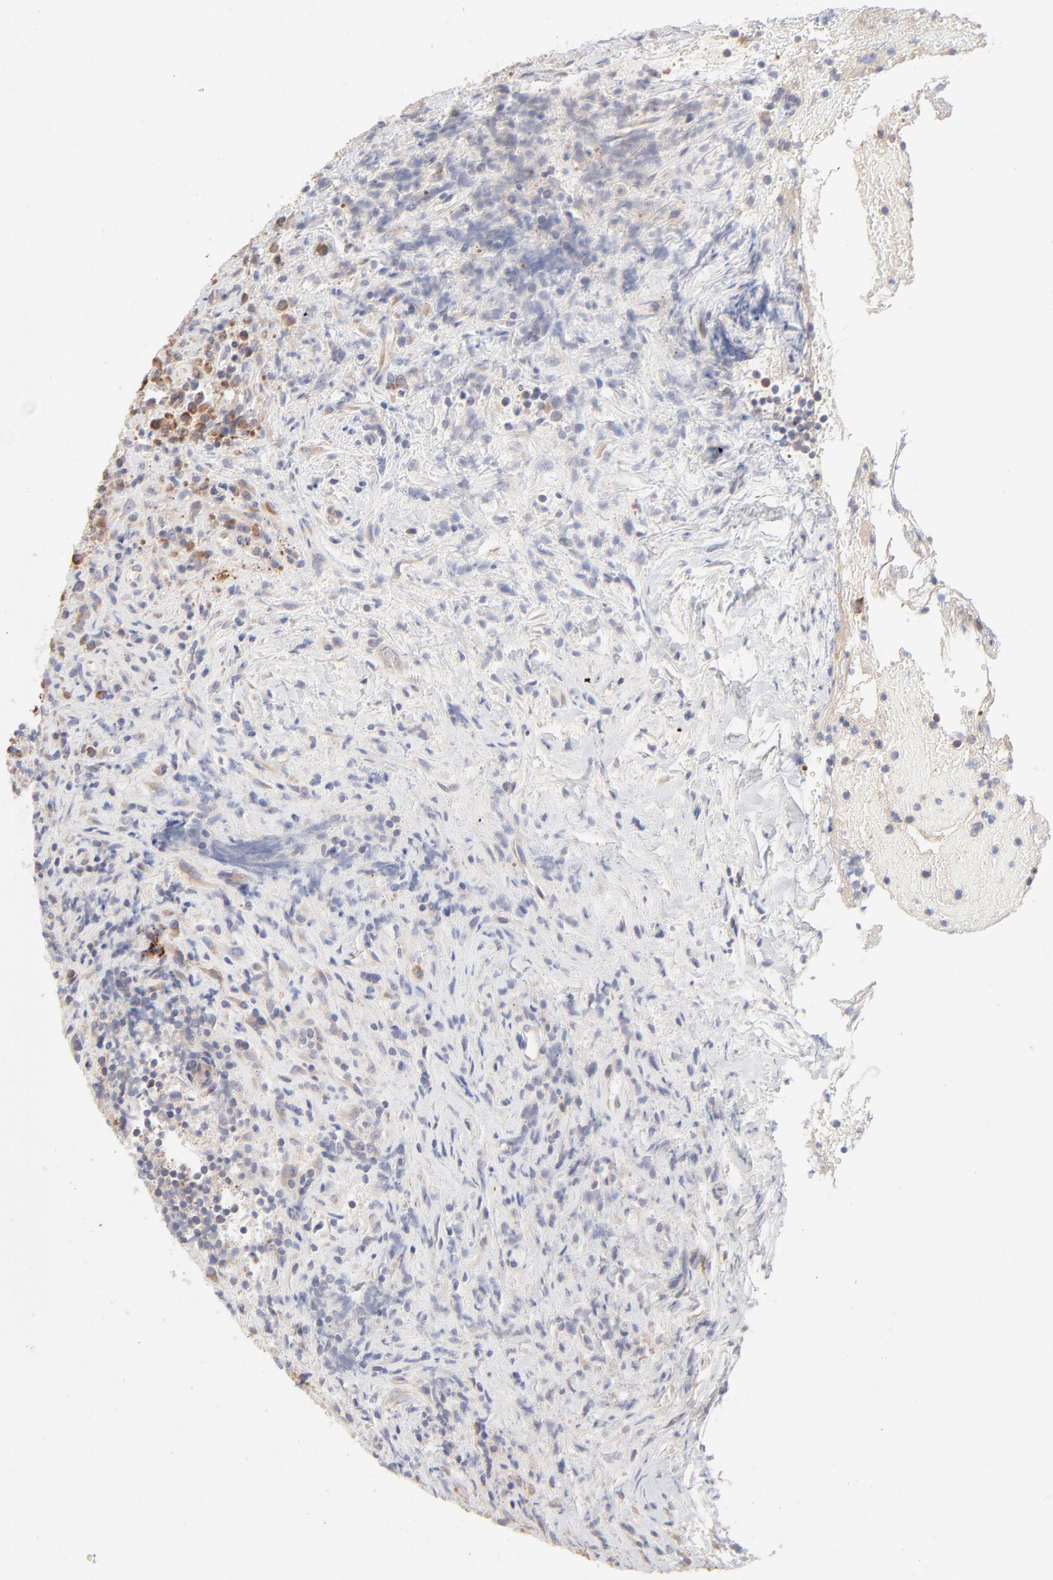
{"staining": {"intensity": "moderate", "quantity": ">75%", "location": "cytoplasmic/membranous"}, "tissue": "lymphoma", "cell_type": "Tumor cells", "image_type": "cancer", "snomed": [{"axis": "morphology", "description": "Hodgkin's disease, NOS"}, {"axis": "topography", "description": "Lymph node"}], "caption": "IHC (DAB (3,3'-diaminobenzidine)) staining of human Hodgkin's disease demonstrates moderate cytoplasmic/membranous protein staining in approximately >75% of tumor cells.", "gene": "RPS21", "patient": {"sex": "female", "age": 25}}